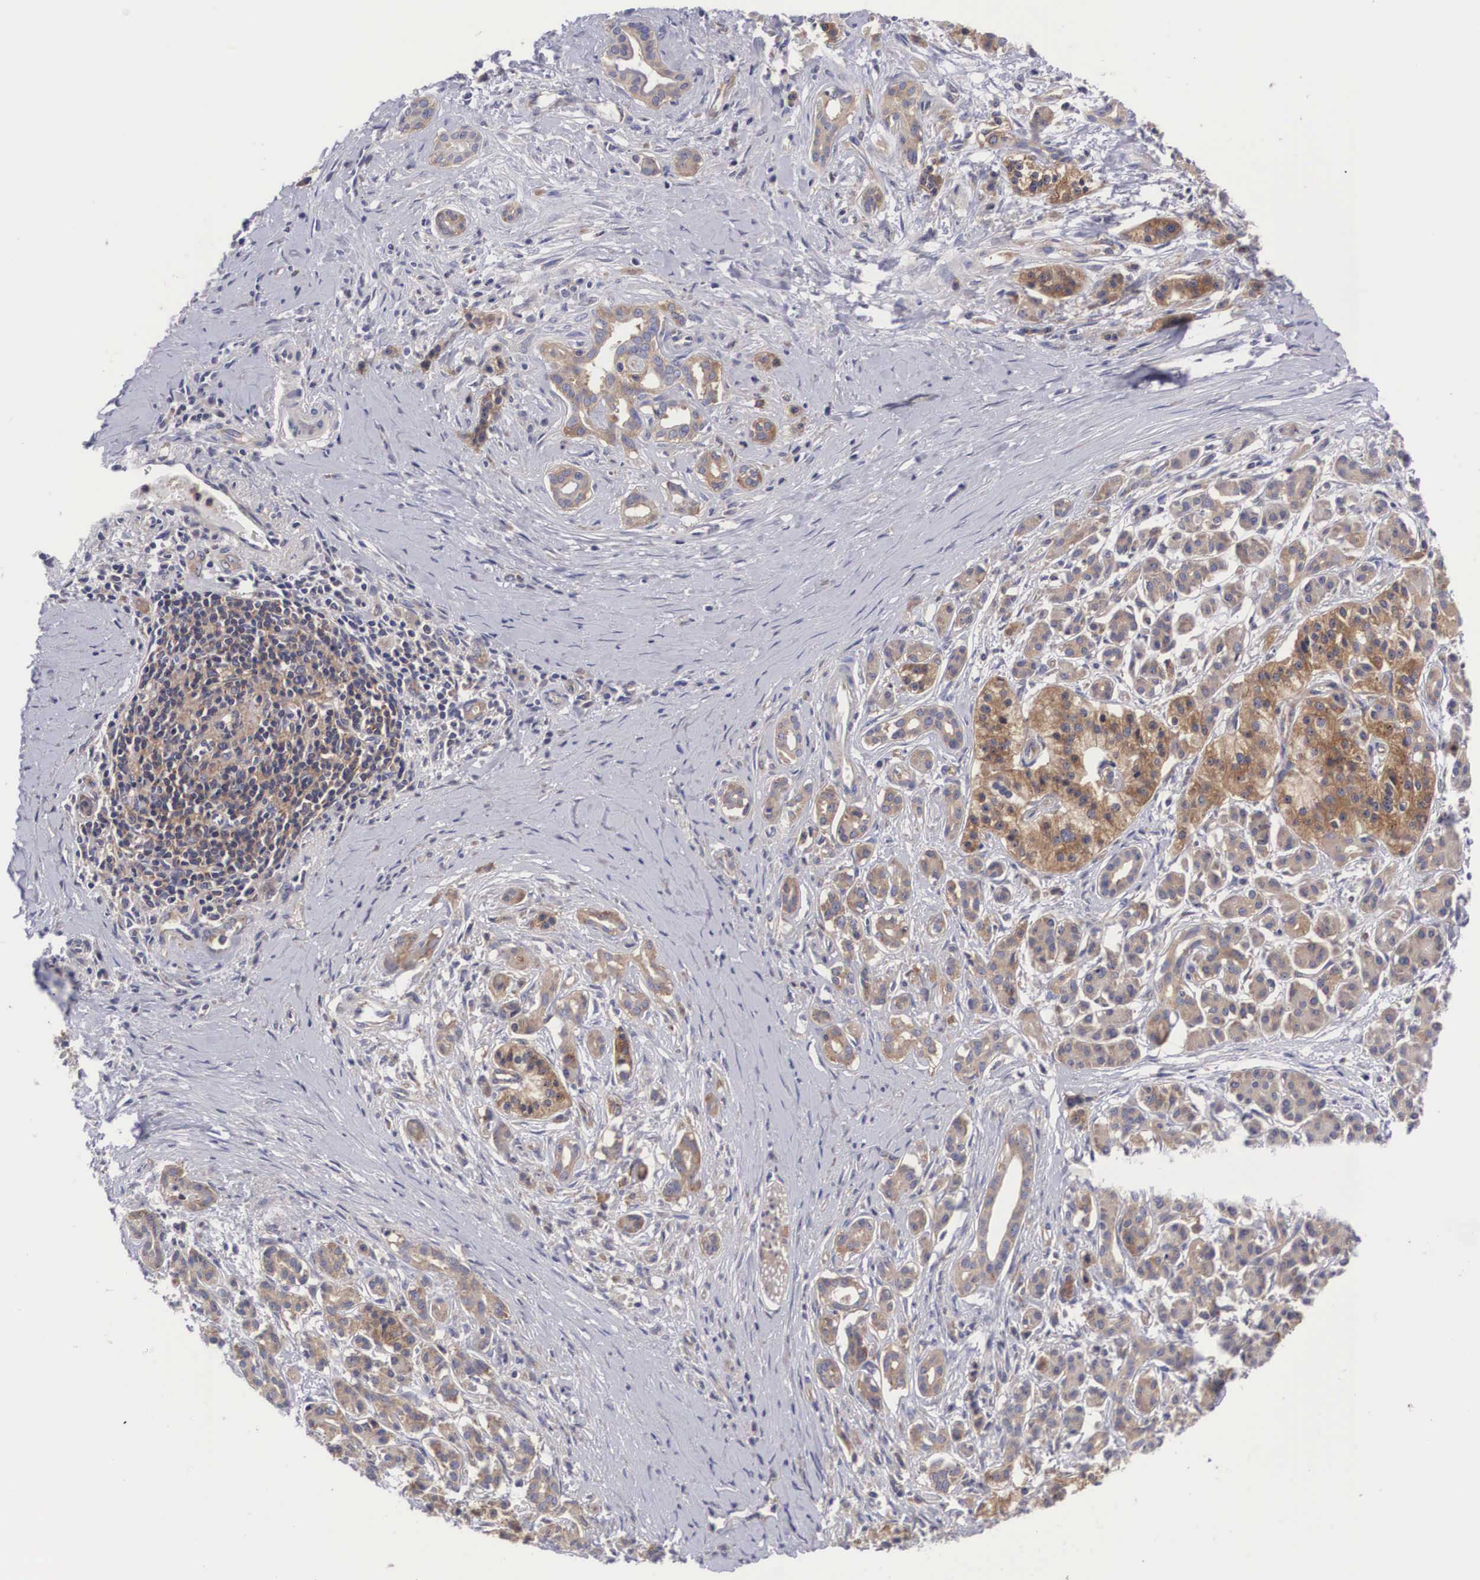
{"staining": {"intensity": "moderate", "quantity": ">75%", "location": "cytoplasmic/membranous"}, "tissue": "pancreatic cancer", "cell_type": "Tumor cells", "image_type": "cancer", "snomed": [{"axis": "morphology", "description": "Adenocarcinoma, NOS"}, {"axis": "topography", "description": "Pancreas"}], "caption": "Human pancreatic cancer (adenocarcinoma) stained with a protein marker demonstrates moderate staining in tumor cells.", "gene": "GRIPAP1", "patient": {"sex": "male", "age": 59}}